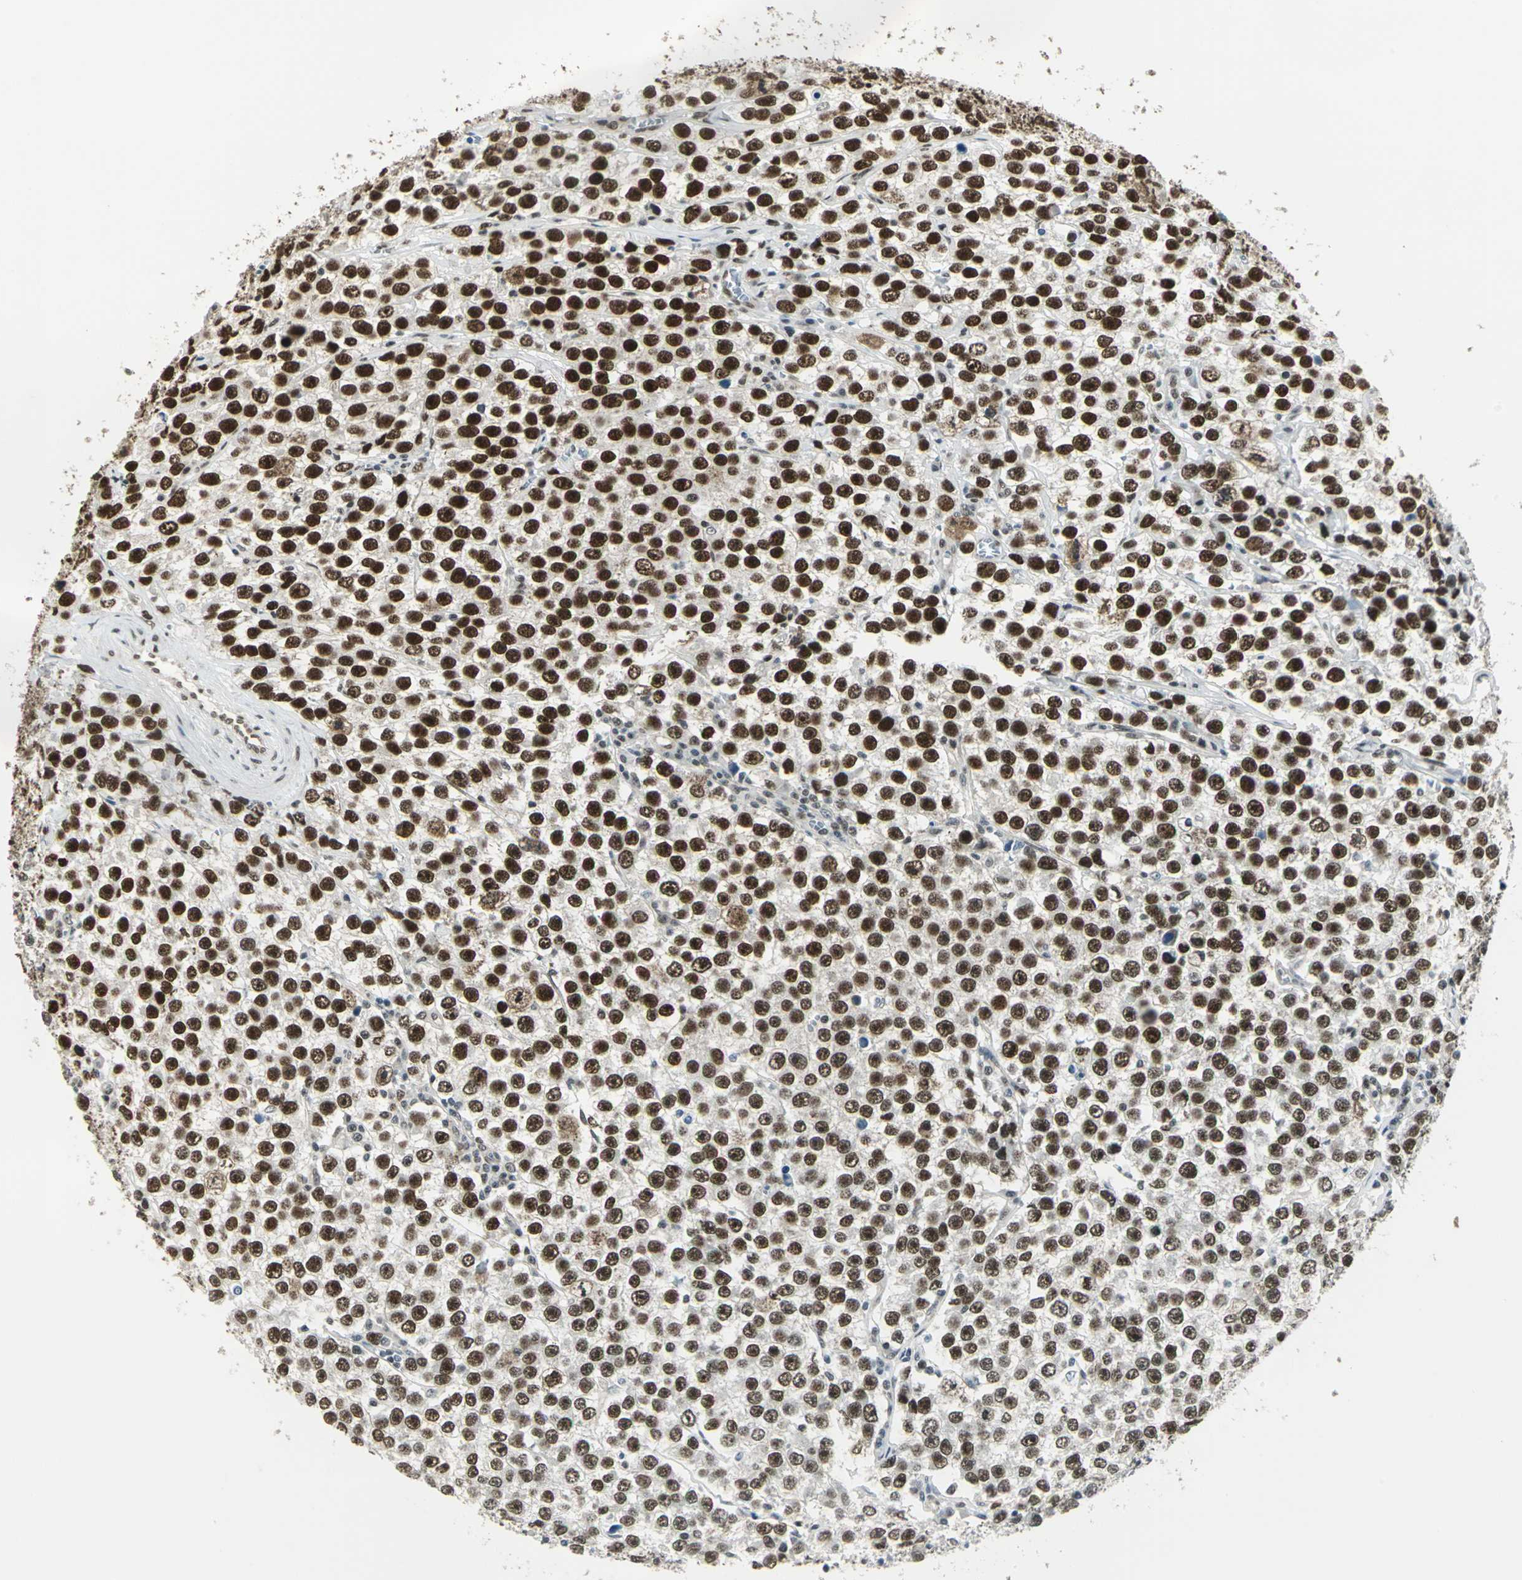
{"staining": {"intensity": "strong", "quantity": ">75%", "location": "nuclear"}, "tissue": "testis cancer", "cell_type": "Tumor cells", "image_type": "cancer", "snomed": [{"axis": "morphology", "description": "Seminoma, NOS"}, {"axis": "morphology", "description": "Carcinoma, Embryonal, NOS"}, {"axis": "topography", "description": "Testis"}], "caption": "Testis cancer stained for a protein (brown) reveals strong nuclear positive expression in about >75% of tumor cells.", "gene": "ADNP", "patient": {"sex": "male", "age": 52}}